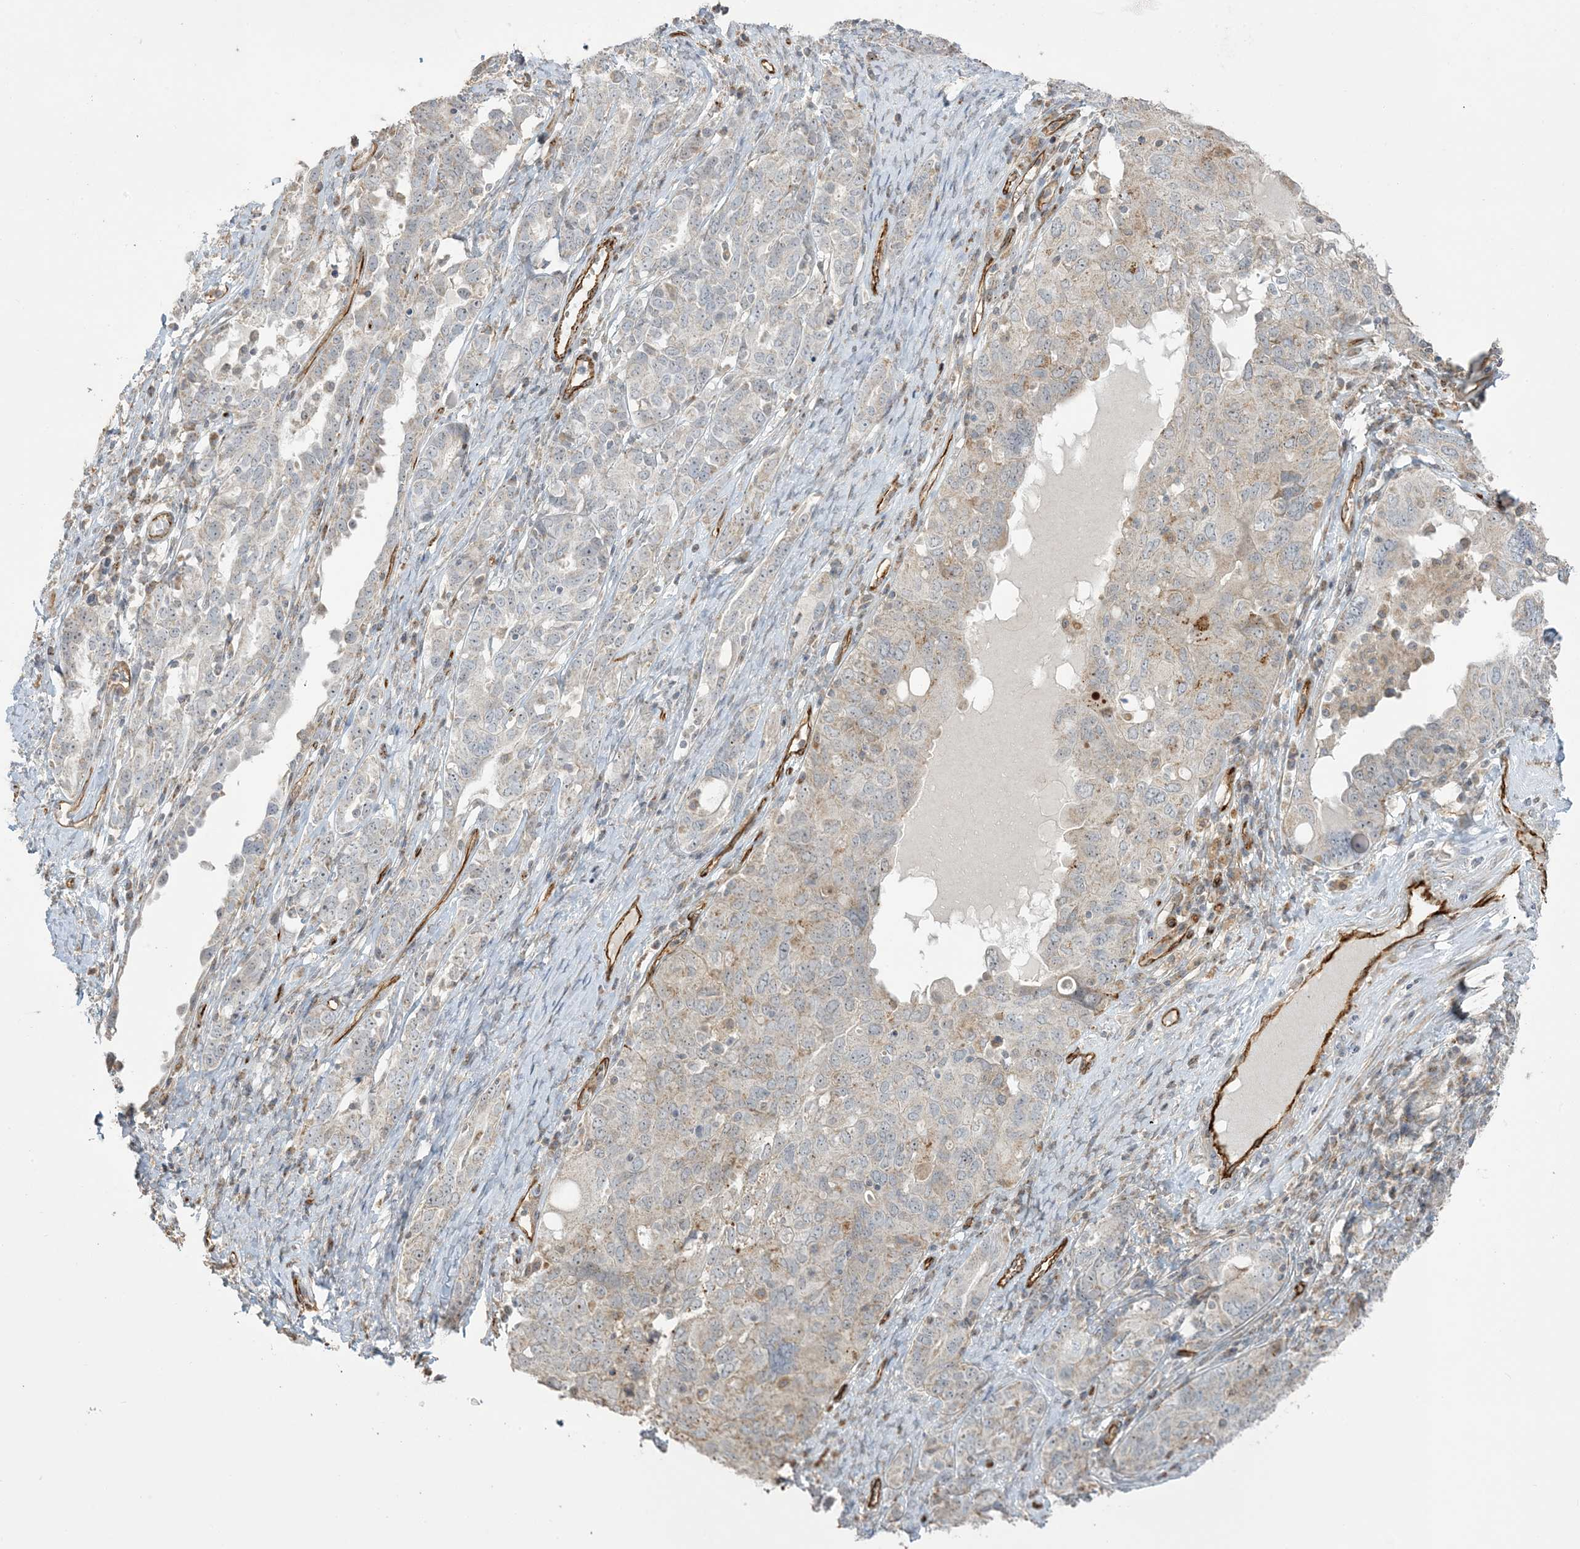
{"staining": {"intensity": "weak", "quantity": "<25%", "location": "cytoplasmic/membranous"}, "tissue": "ovarian cancer", "cell_type": "Tumor cells", "image_type": "cancer", "snomed": [{"axis": "morphology", "description": "Carcinoma, endometroid"}, {"axis": "topography", "description": "Ovary"}], "caption": "Ovarian endometroid carcinoma was stained to show a protein in brown. There is no significant staining in tumor cells. The staining is performed using DAB brown chromogen with nuclei counter-stained in using hematoxylin.", "gene": "AGA", "patient": {"sex": "female", "age": 62}}